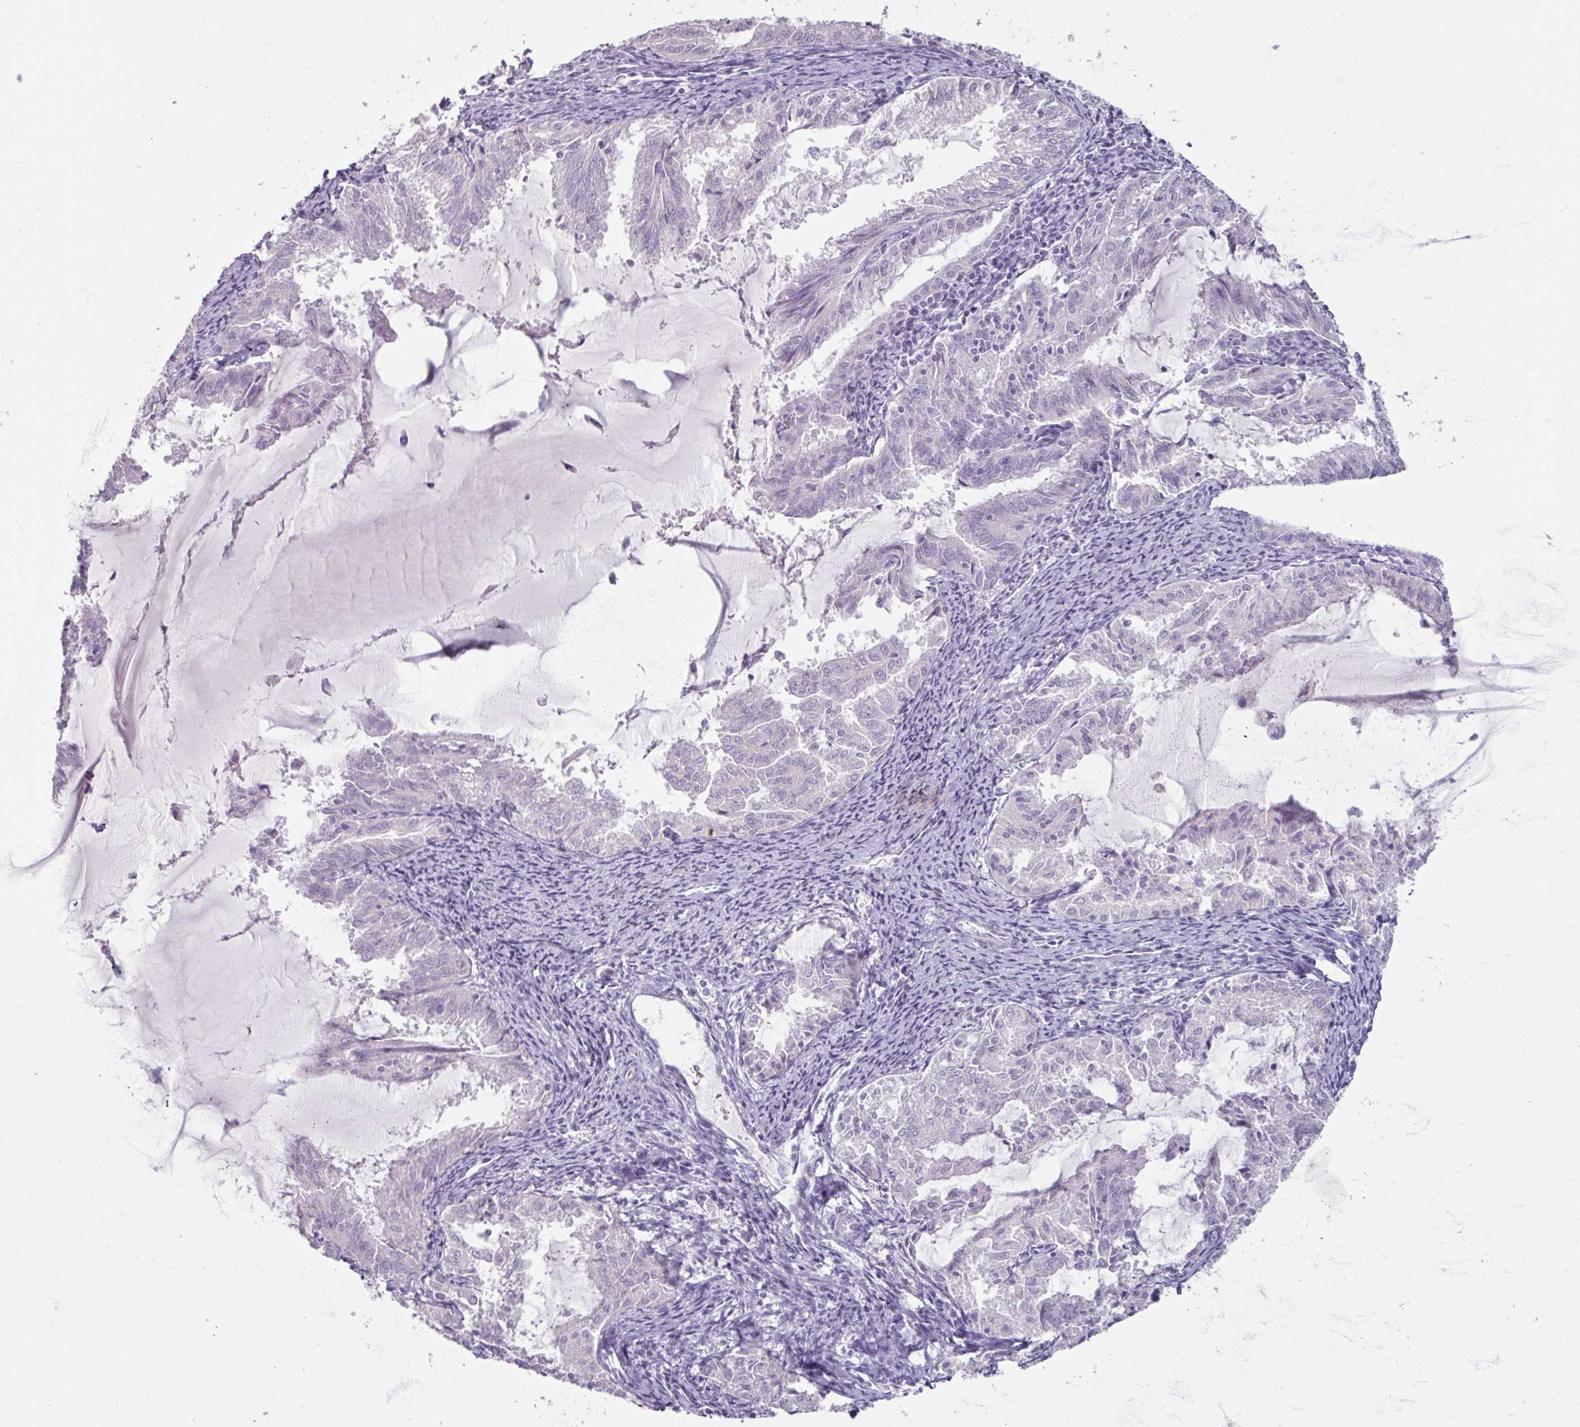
{"staining": {"intensity": "negative", "quantity": "none", "location": "none"}, "tissue": "endometrial cancer", "cell_type": "Tumor cells", "image_type": "cancer", "snomed": [{"axis": "morphology", "description": "Adenocarcinoma, NOS"}, {"axis": "topography", "description": "Endometrium"}], "caption": "An IHC histopathology image of endometrial adenocarcinoma is shown. There is no staining in tumor cells of endometrial adenocarcinoma.", "gene": "TG", "patient": {"sex": "female", "age": 70}}